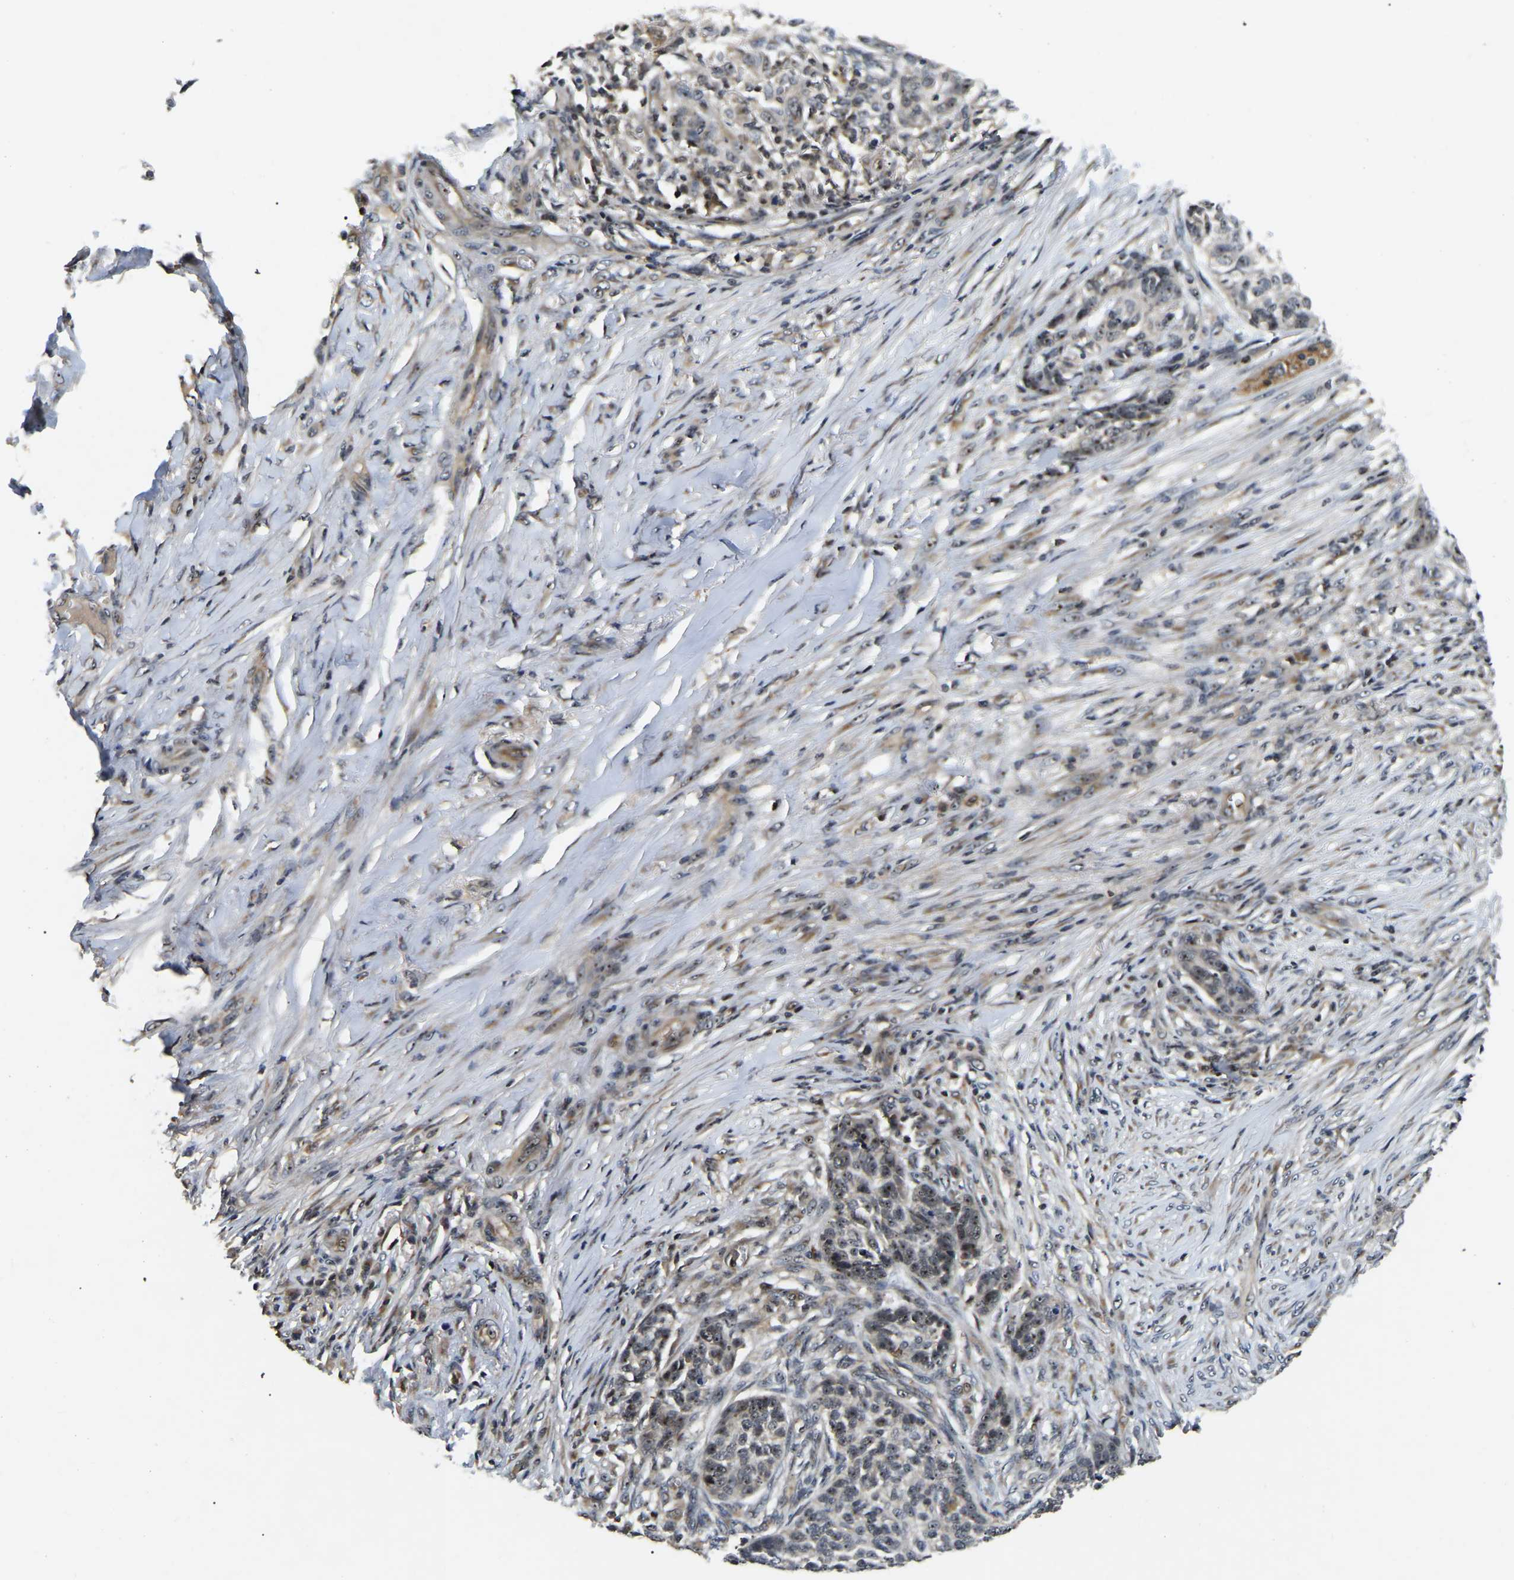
{"staining": {"intensity": "weak", "quantity": "<25%", "location": "nuclear"}, "tissue": "skin cancer", "cell_type": "Tumor cells", "image_type": "cancer", "snomed": [{"axis": "morphology", "description": "Basal cell carcinoma"}, {"axis": "topography", "description": "Skin"}], "caption": "This is an immunohistochemistry (IHC) micrograph of skin cancer (basal cell carcinoma). There is no staining in tumor cells.", "gene": "RBM28", "patient": {"sex": "male", "age": 85}}